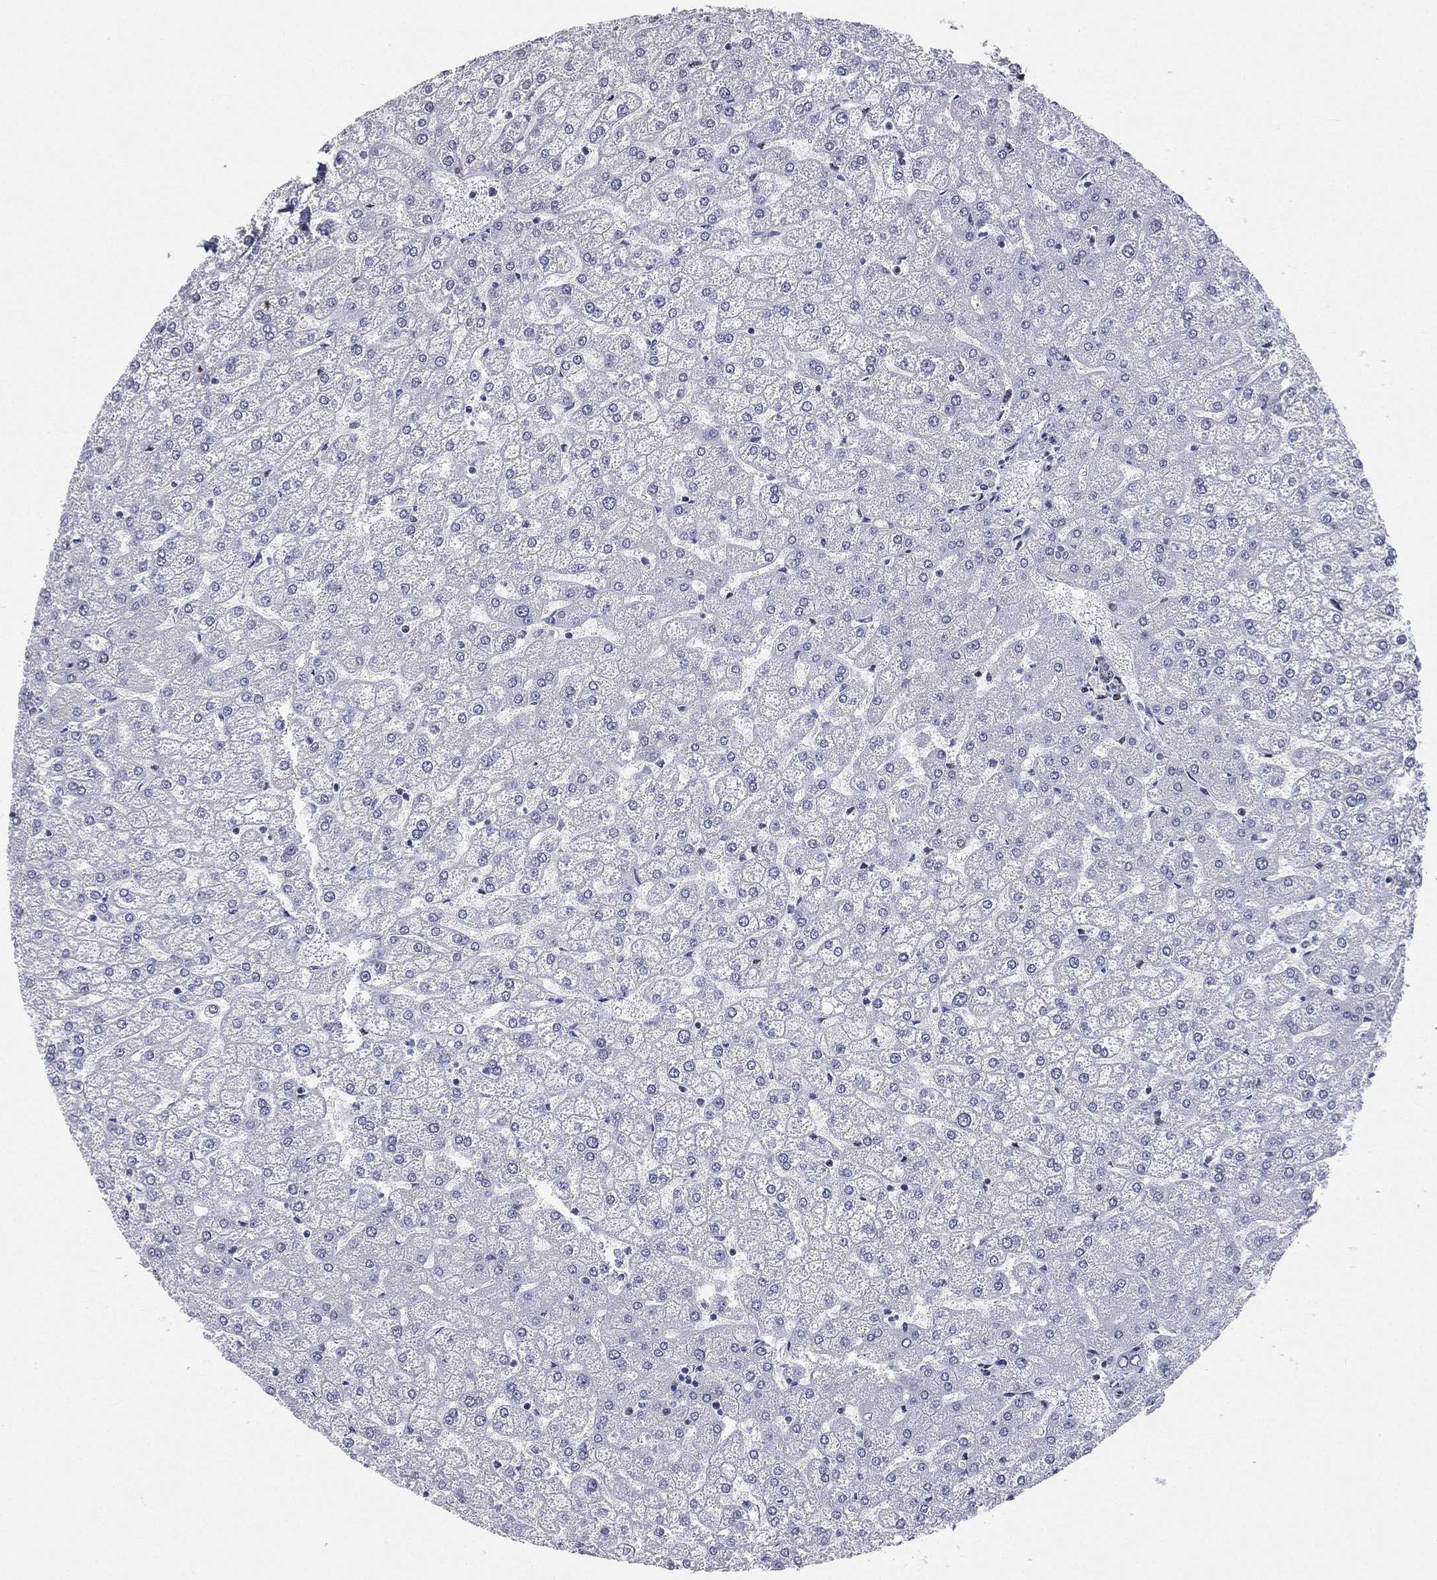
{"staining": {"intensity": "negative", "quantity": "none", "location": "none"}, "tissue": "liver", "cell_type": "Cholangiocytes", "image_type": "normal", "snomed": [{"axis": "morphology", "description": "Normal tissue, NOS"}, {"axis": "topography", "description": "Liver"}], "caption": "The immunohistochemistry (IHC) micrograph has no significant staining in cholangiocytes of liver. (DAB immunohistochemistry (IHC) visualized using brightfield microscopy, high magnification).", "gene": "FUBP3", "patient": {"sex": "female", "age": 32}}